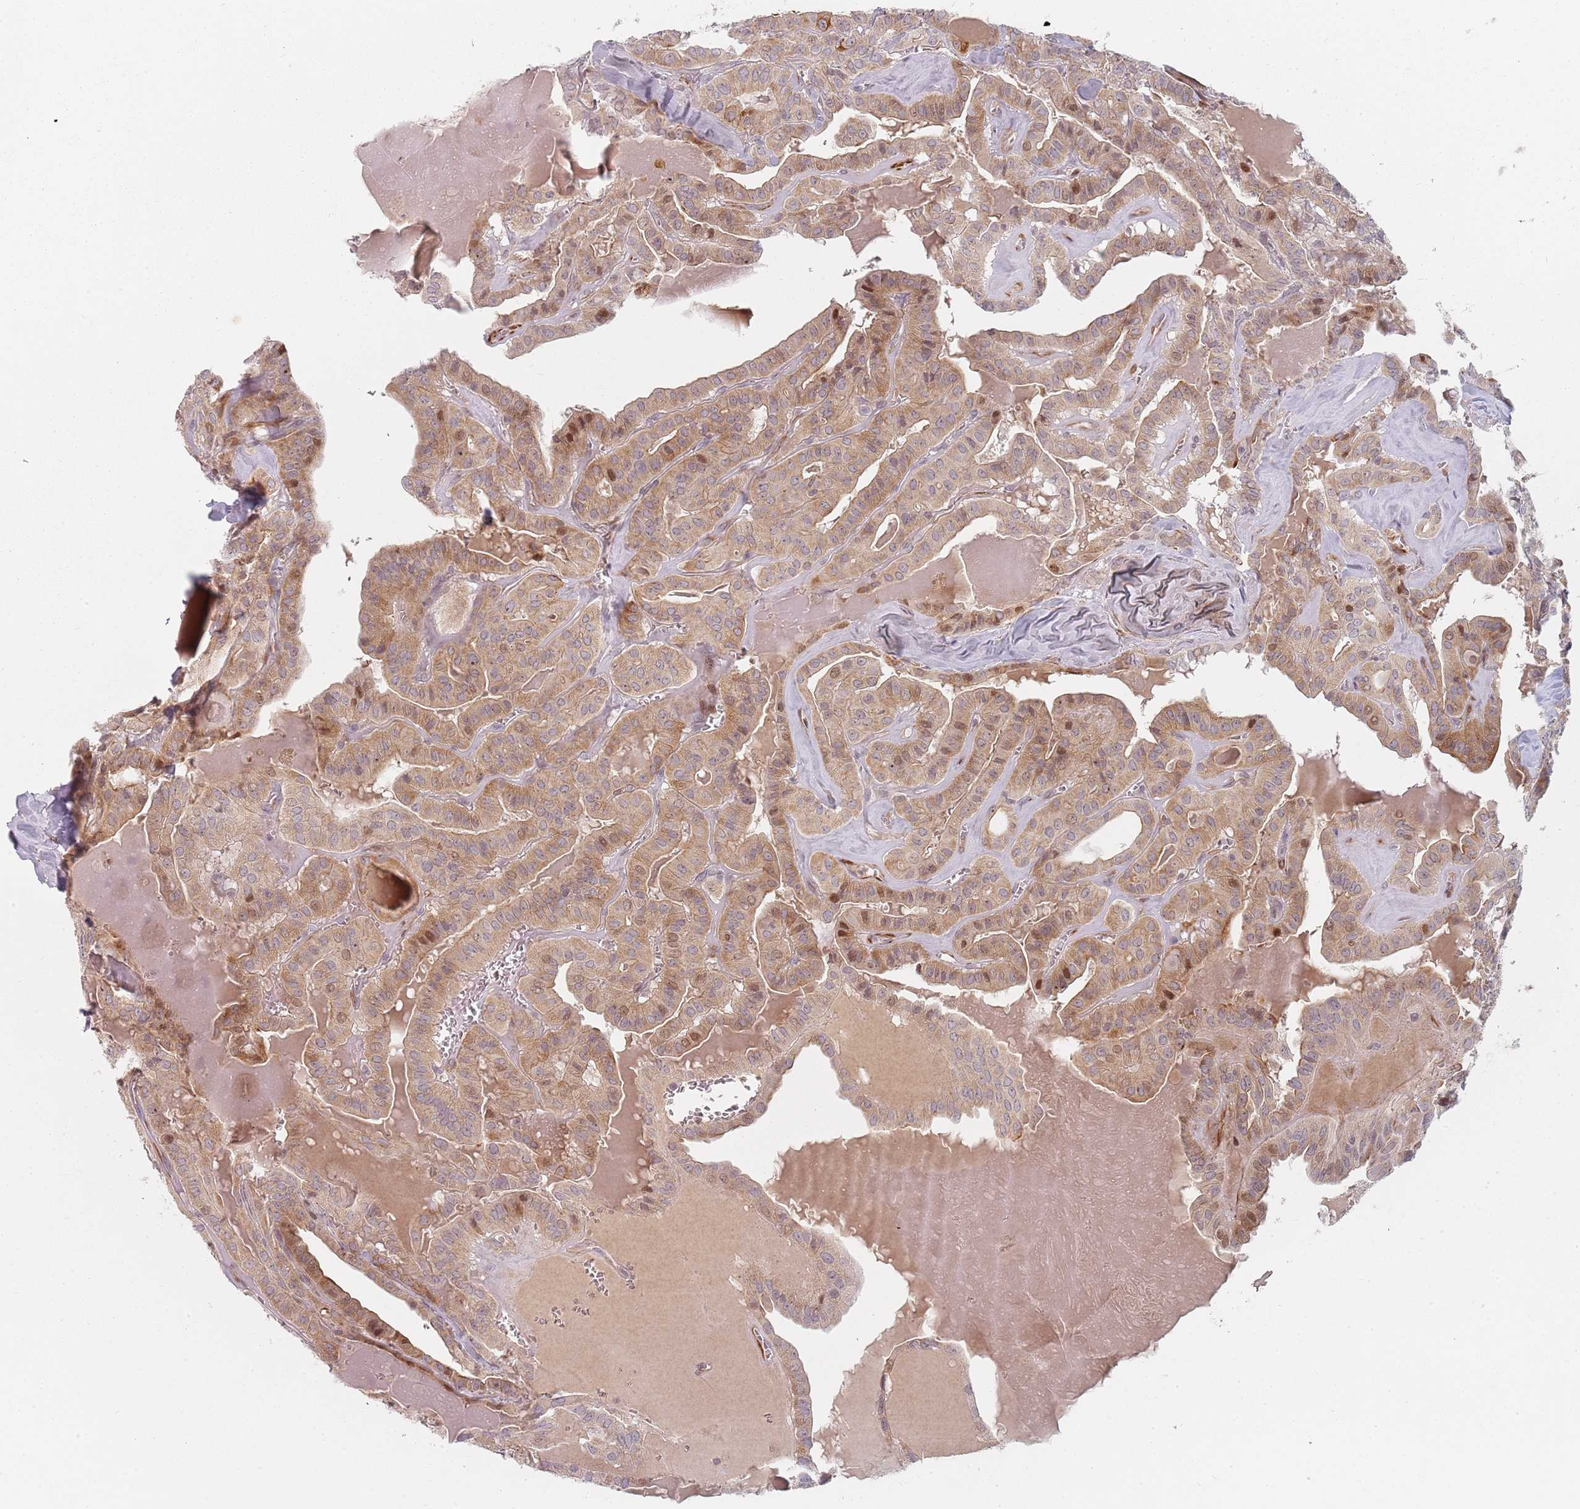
{"staining": {"intensity": "moderate", "quantity": ">75%", "location": "cytoplasmic/membranous,nuclear"}, "tissue": "thyroid cancer", "cell_type": "Tumor cells", "image_type": "cancer", "snomed": [{"axis": "morphology", "description": "Papillary adenocarcinoma, NOS"}, {"axis": "topography", "description": "Thyroid gland"}], "caption": "This histopathology image exhibits papillary adenocarcinoma (thyroid) stained with immunohistochemistry (IHC) to label a protein in brown. The cytoplasmic/membranous and nuclear of tumor cells show moderate positivity for the protein. Nuclei are counter-stained blue.", "gene": "RPS6KA2", "patient": {"sex": "male", "age": 52}}